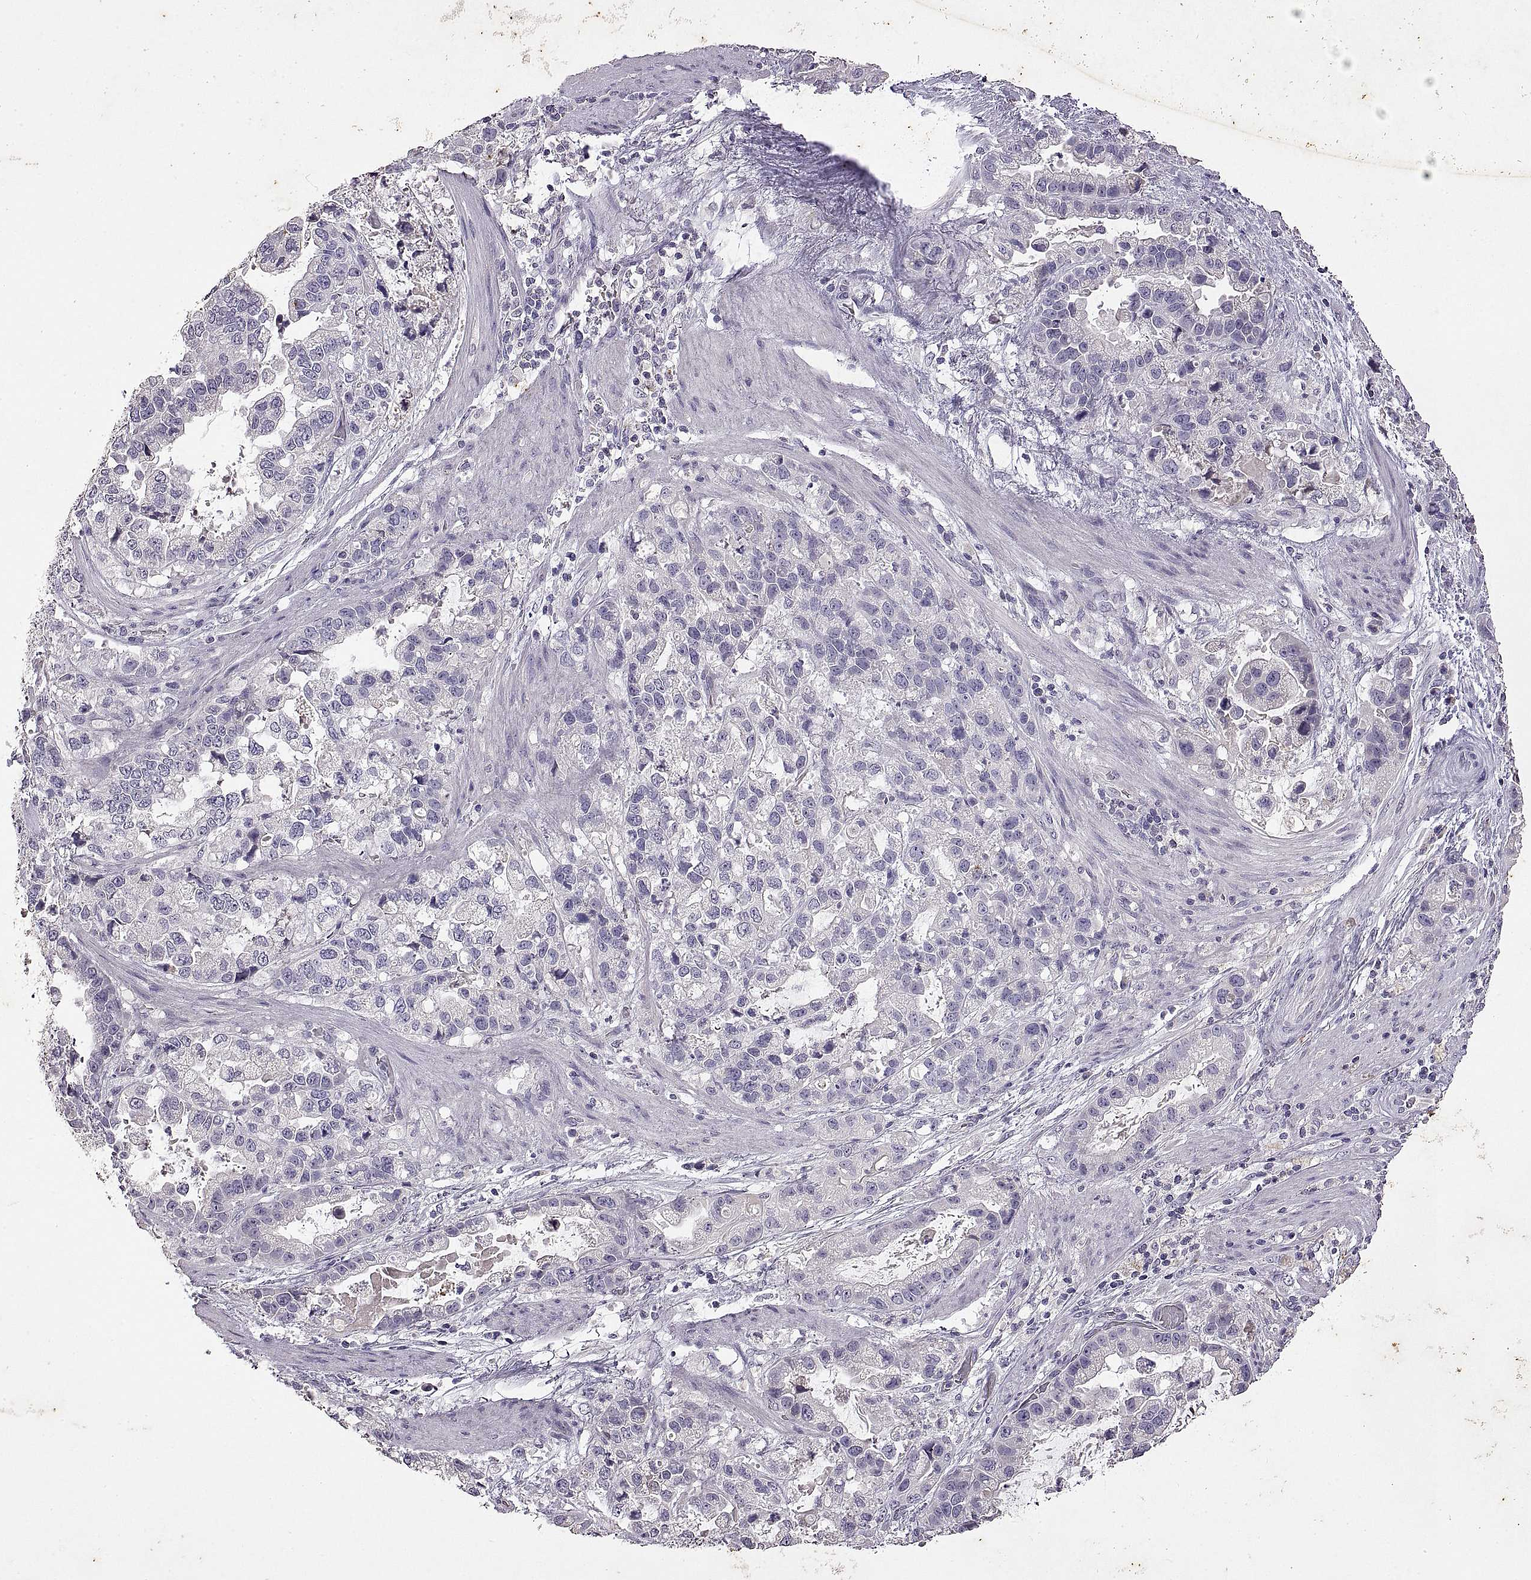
{"staining": {"intensity": "negative", "quantity": "none", "location": "none"}, "tissue": "stomach cancer", "cell_type": "Tumor cells", "image_type": "cancer", "snomed": [{"axis": "morphology", "description": "Adenocarcinoma, NOS"}, {"axis": "topography", "description": "Stomach"}], "caption": "Immunohistochemistry micrograph of stomach adenocarcinoma stained for a protein (brown), which shows no staining in tumor cells. (Brightfield microscopy of DAB (3,3'-diaminobenzidine) immunohistochemistry at high magnification).", "gene": "DEFB136", "patient": {"sex": "male", "age": 59}}